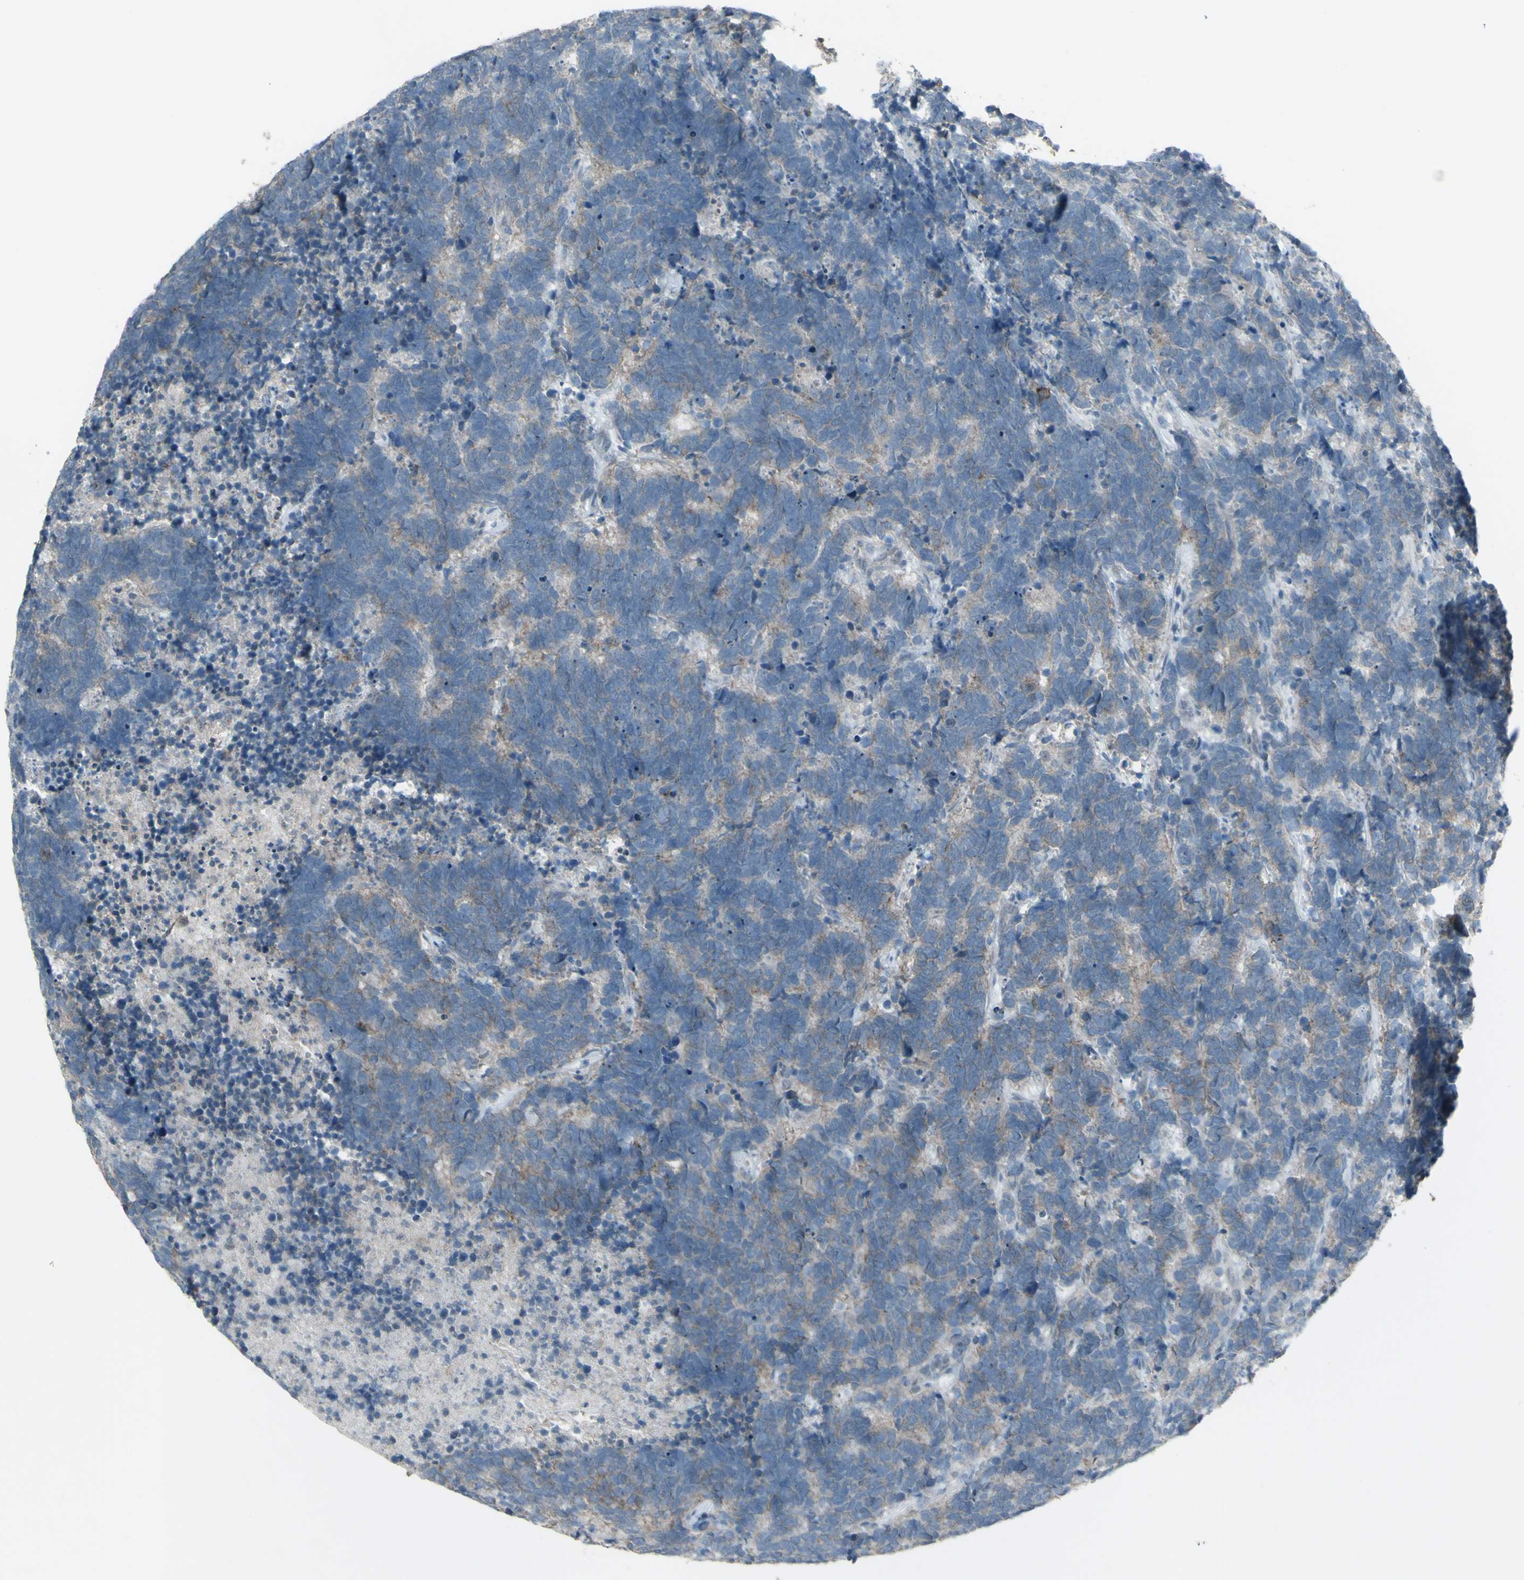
{"staining": {"intensity": "negative", "quantity": "none", "location": "none"}, "tissue": "carcinoid", "cell_type": "Tumor cells", "image_type": "cancer", "snomed": [{"axis": "morphology", "description": "Carcinoma, NOS"}, {"axis": "morphology", "description": "Carcinoid, malignant, NOS"}, {"axis": "topography", "description": "Urinary bladder"}], "caption": "The micrograph displays no staining of tumor cells in malignant carcinoid.", "gene": "FXYD3", "patient": {"sex": "male", "age": 57}}